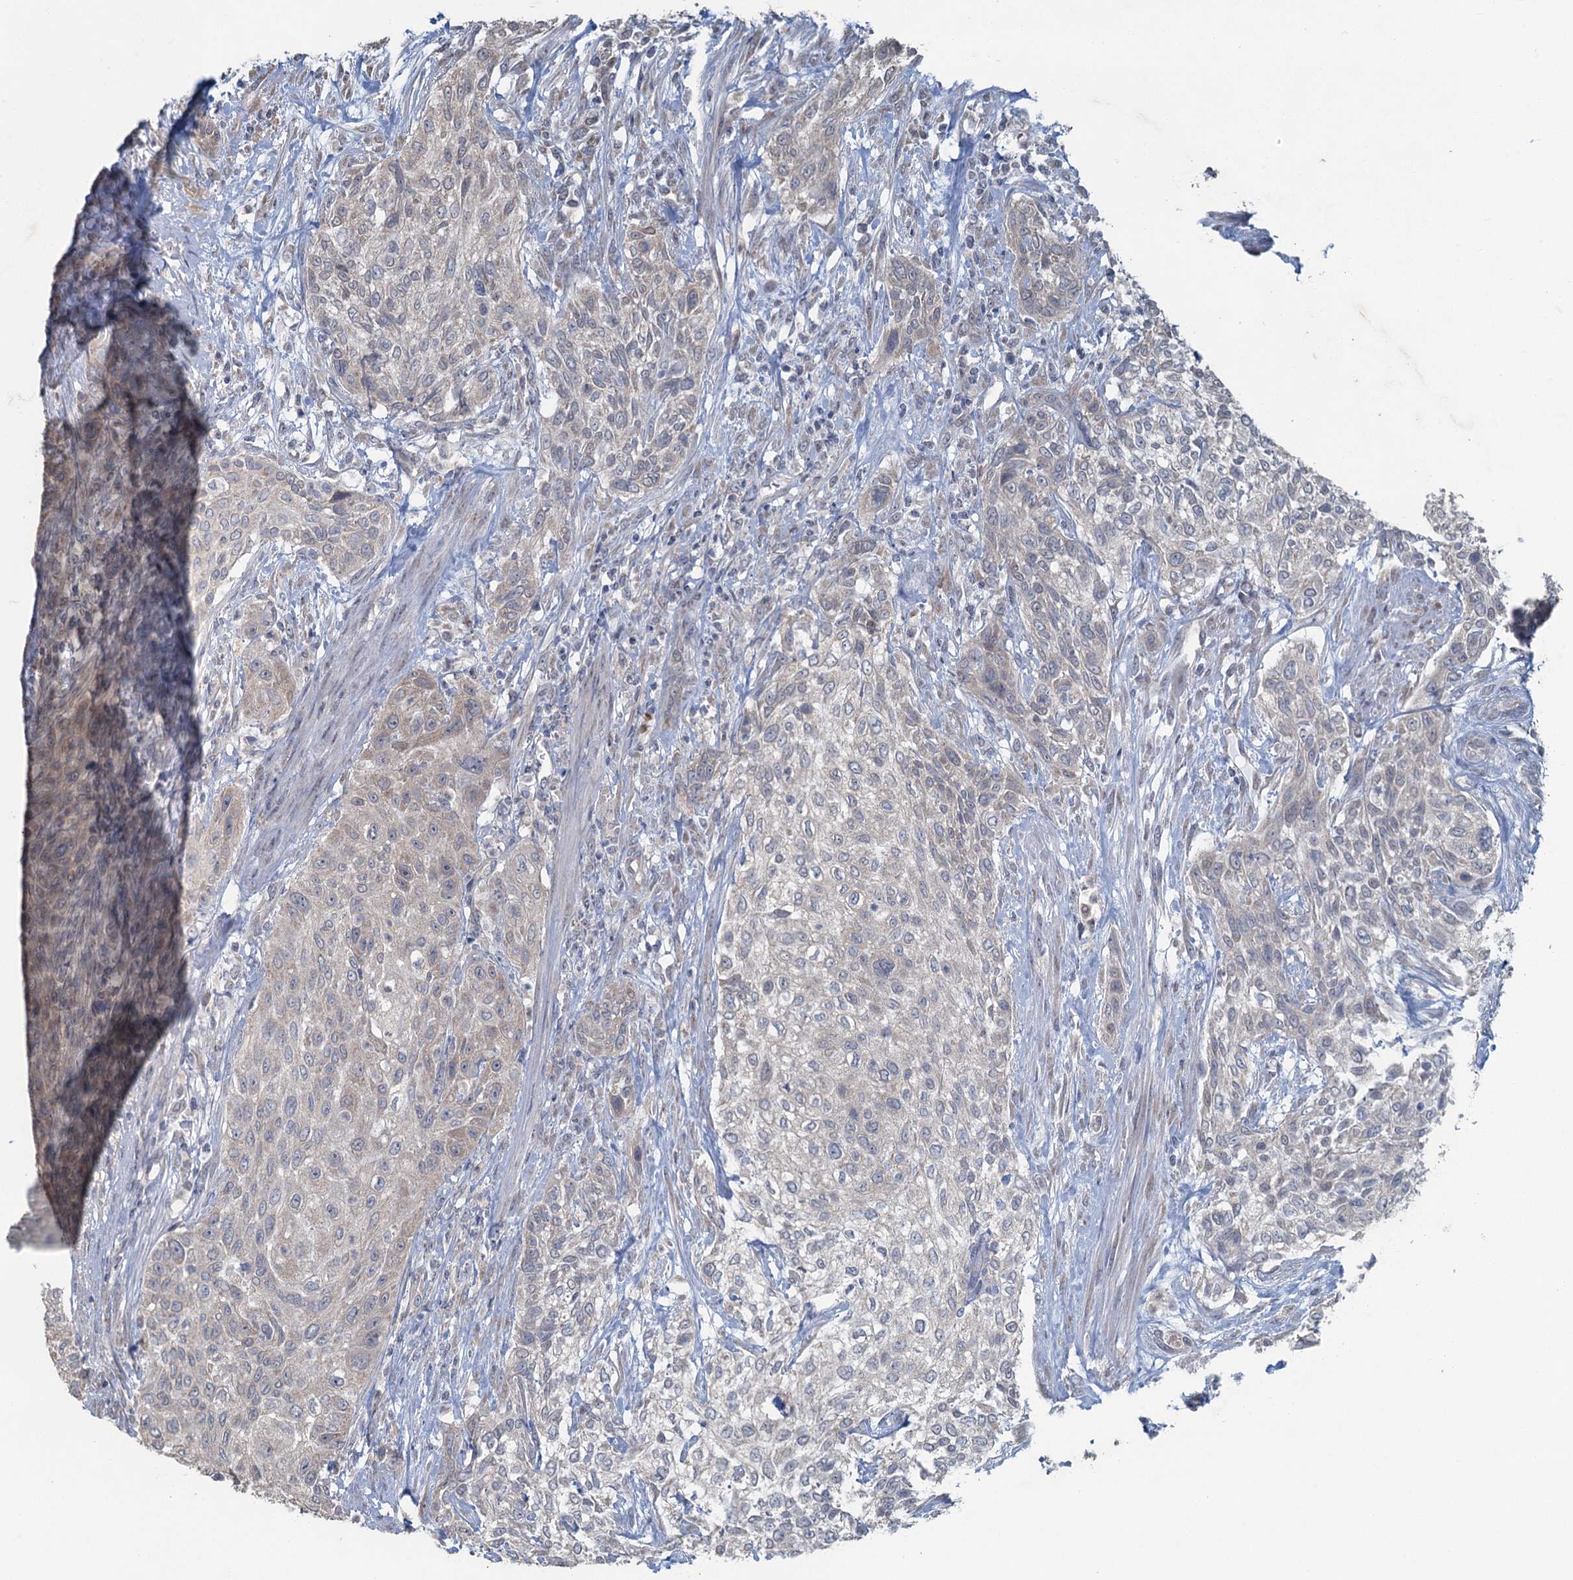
{"staining": {"intensity": "weak", "quantity": "<25%", "location": "cytoplasmic/membranous"}, "tissue": "urothelial cancer", "cell_type": "Tumor cells", "image_type": "cancer", "snomed": [{"axis": "morphology", "description": "Normal tissue, NOS"}, {"axis": "morphology", "description": "Urothelial carcinoma, NOS"}, {"axis": "topography", "description": "Urinary bladder"}, {"axis": "topography", "description": "Peripheral nerve tissue"}], "caption": "There is no significant positivity in tumor cells of transitional cell carcinoma.", "gene": "TEX35", "patient": {"sex": "male", "age": 35}}